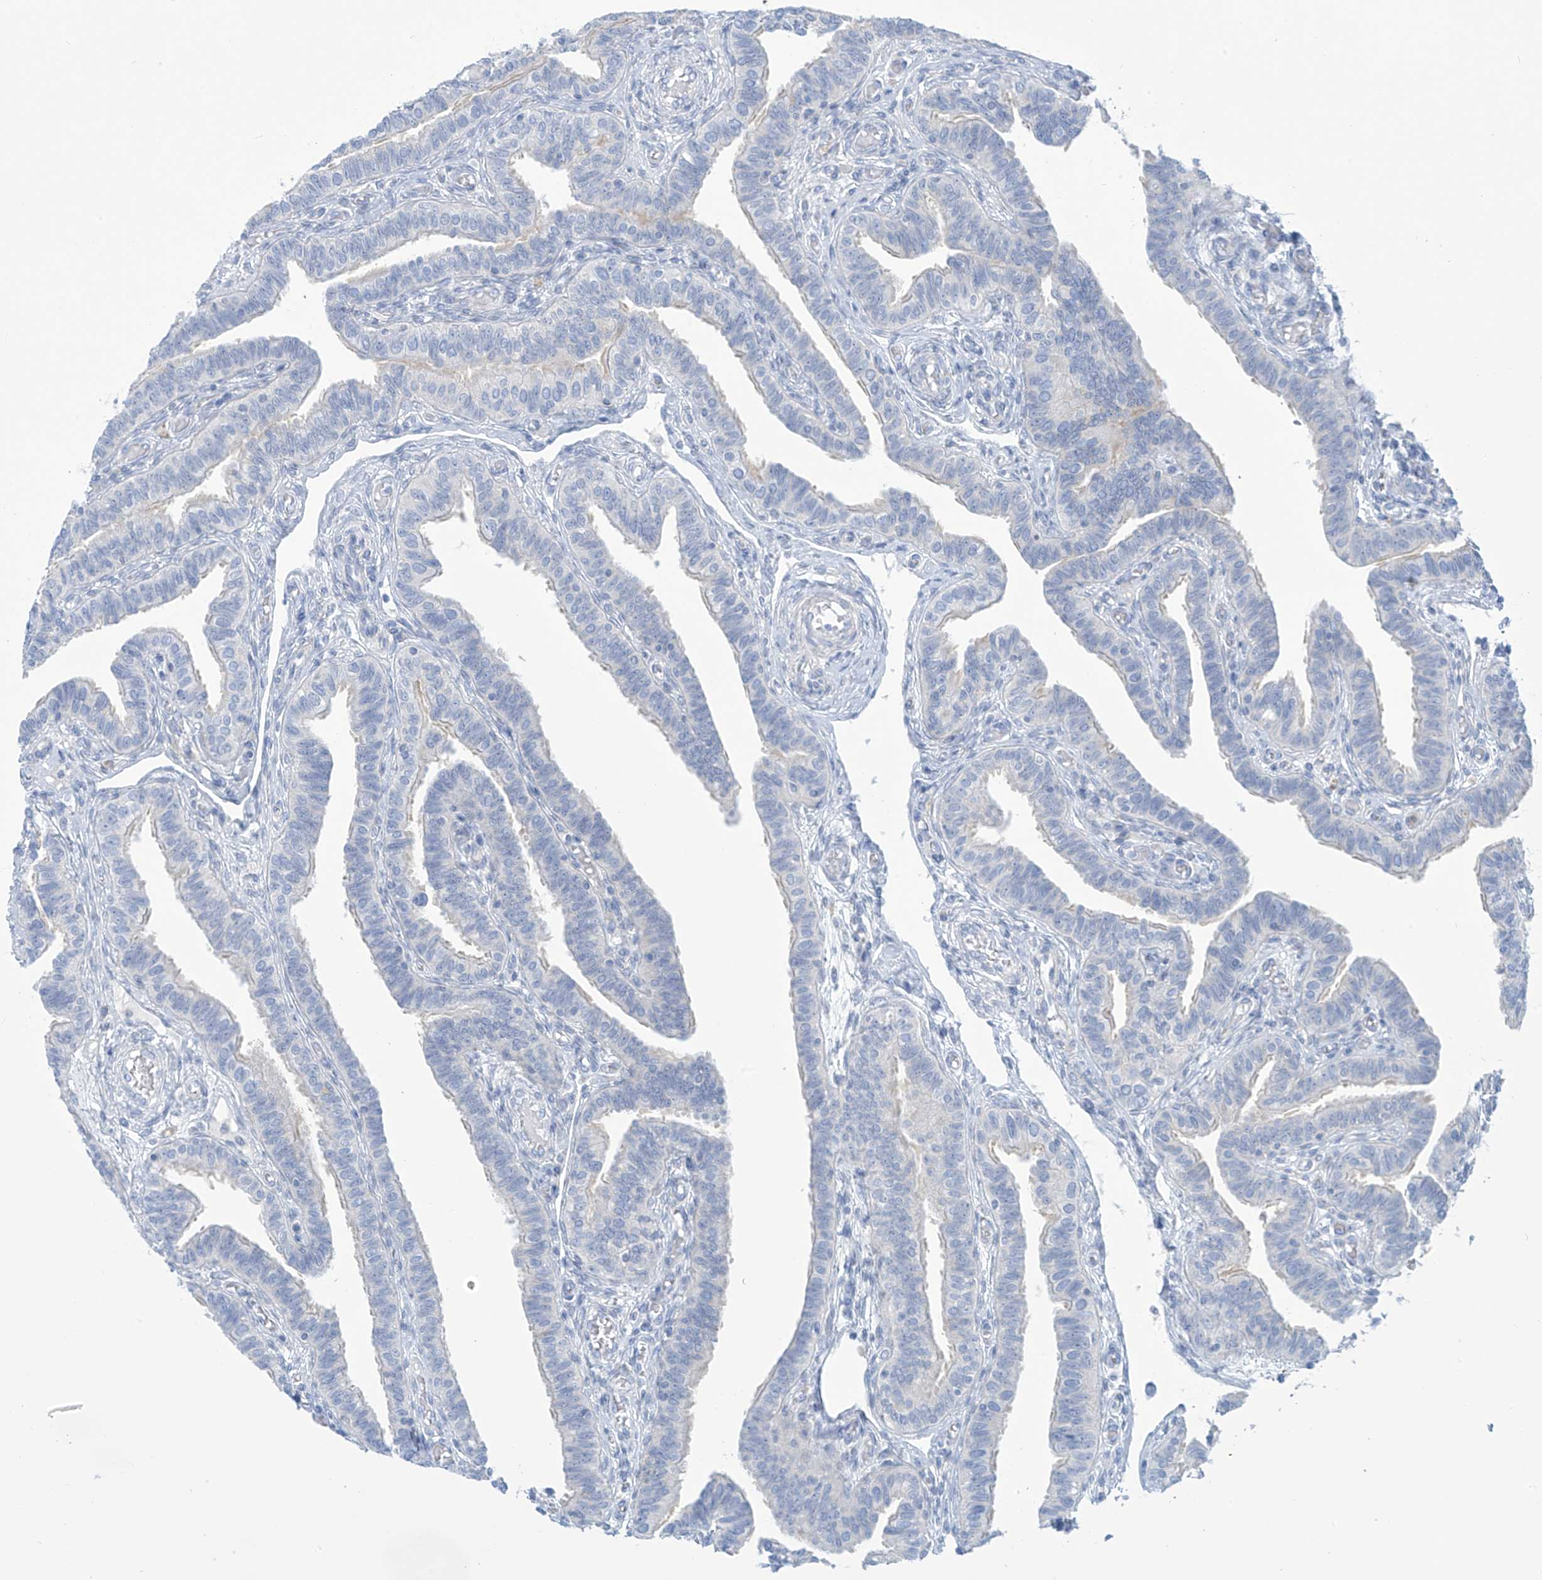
{"staining": {"intensity": "negative", "quantity": "none", "location": "none"}, "tissue": "fallopian tube", "cell_type": "Glandular cells", "image_type": "normal", "snomed": [{"axis": "morphology", "description": "Normal tissue, NOS"}, {"axis": "topography", "description": "Fallopian tube"}], "caption": "Glandular cells are negative for protein expression in benign human fallopian tube. (IHC, brightfield microscopy, high magnification).", "gene": "FABP2", "patient": {"sex": "female", "age": 39}}